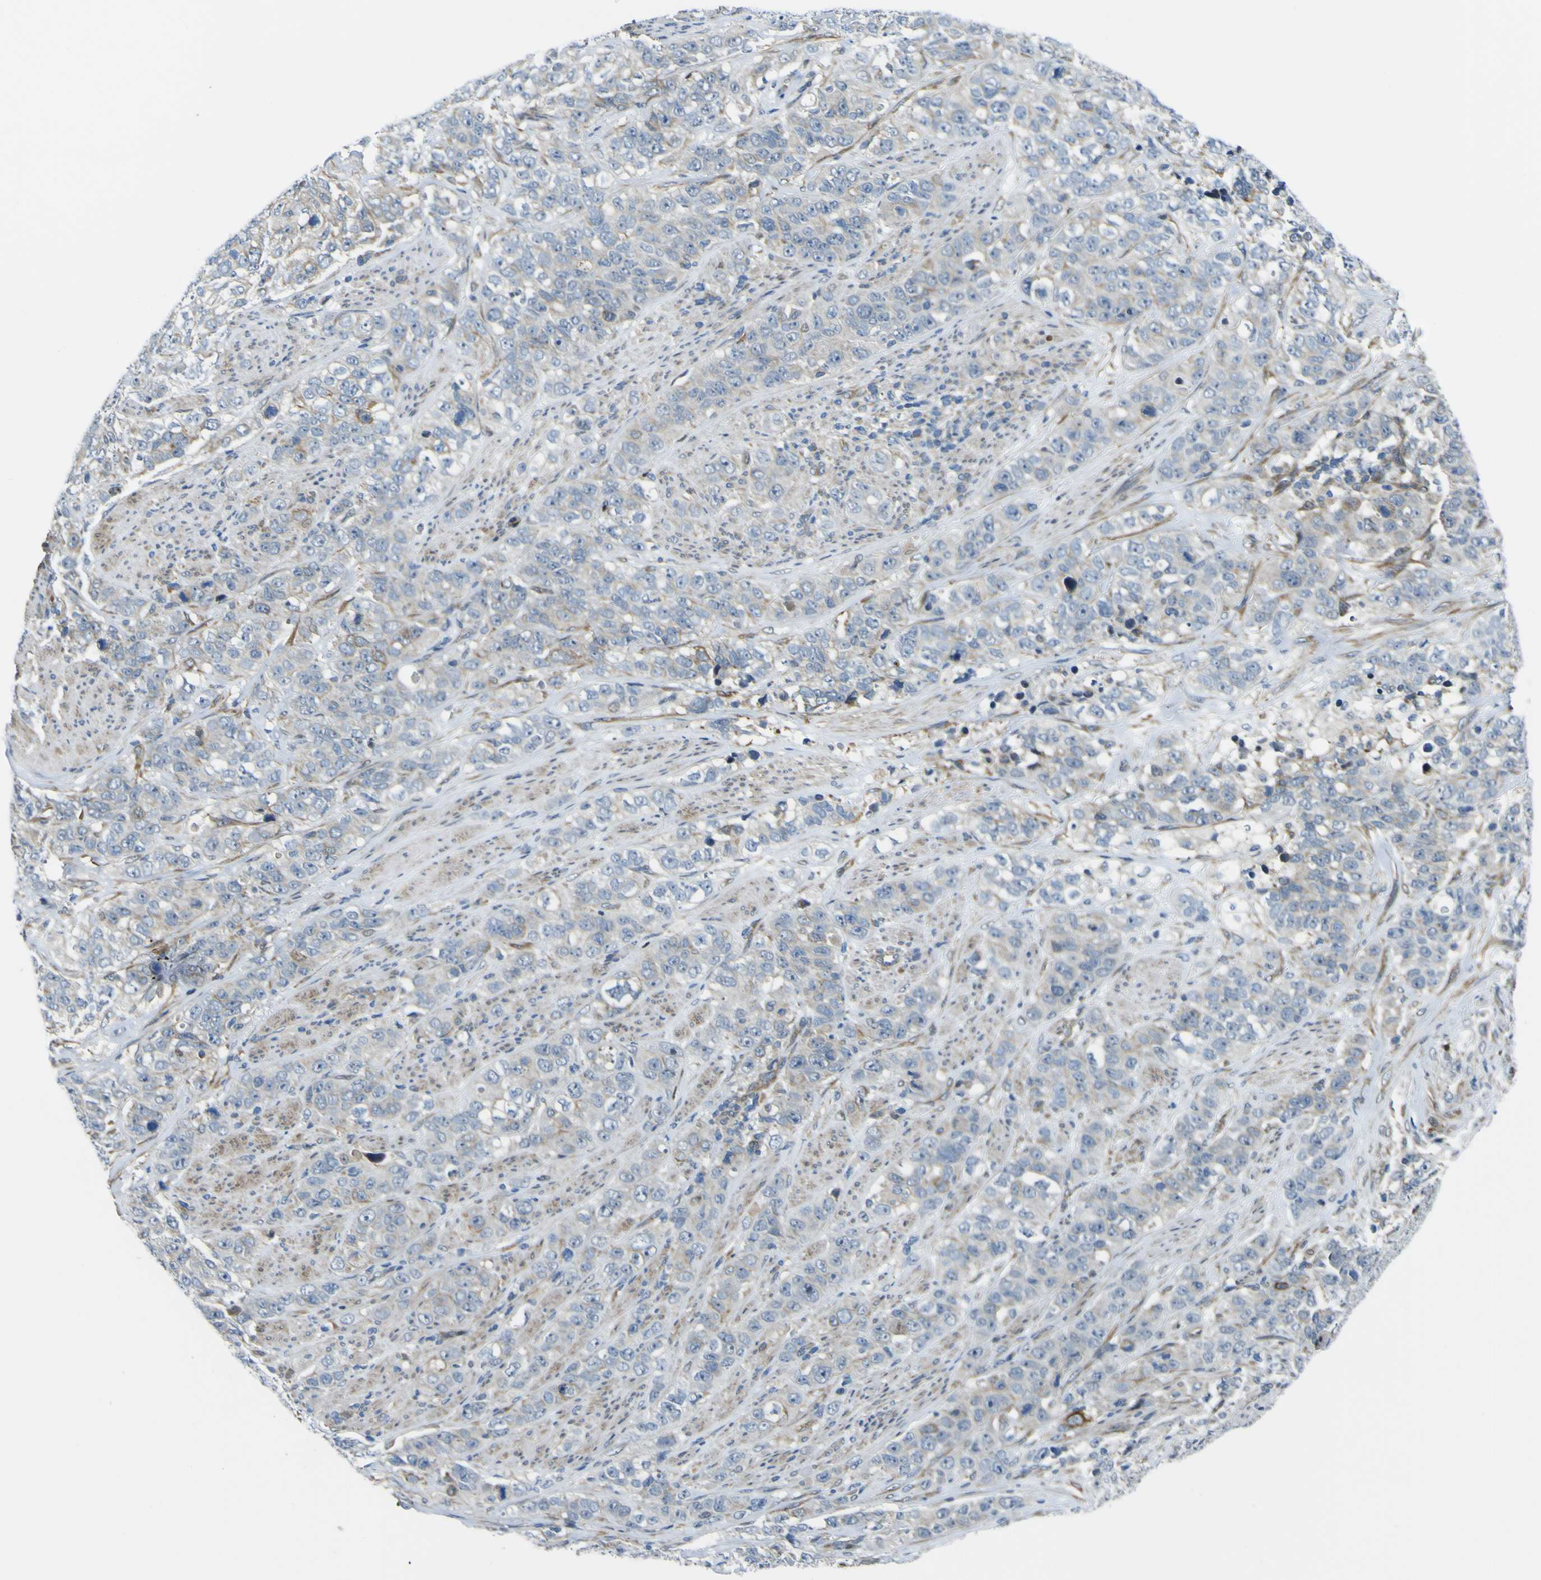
{"staining": {"intensity": "weak", "quantity": "25%-75%", "location": "cytoplasmic/membranous"}, "tissue": "stomach cancer", "cell_type": "Tumor cells", "image_type": "cancer", "snomed": [{"axis": "morphology", "description": "Adenocarcinoma, NOS"}, {"axis": "topography", "description": "Stomach"}], "caption": "DAB (3,3'-diaminobenzidine) immunohistochemical staining of human stomach cancer shows weak cytoplasmic/membranous protein positivity in about 25%-75% of tumor cells. The protein of interest is stained brown, and the nuclei are stained in blue (DAB (3,3'-diaminobenzidine) IHC with brightfield microscopy, high magnification).", "gene": "KDM7A", "patient": {"sex": "male", "age": 48}}